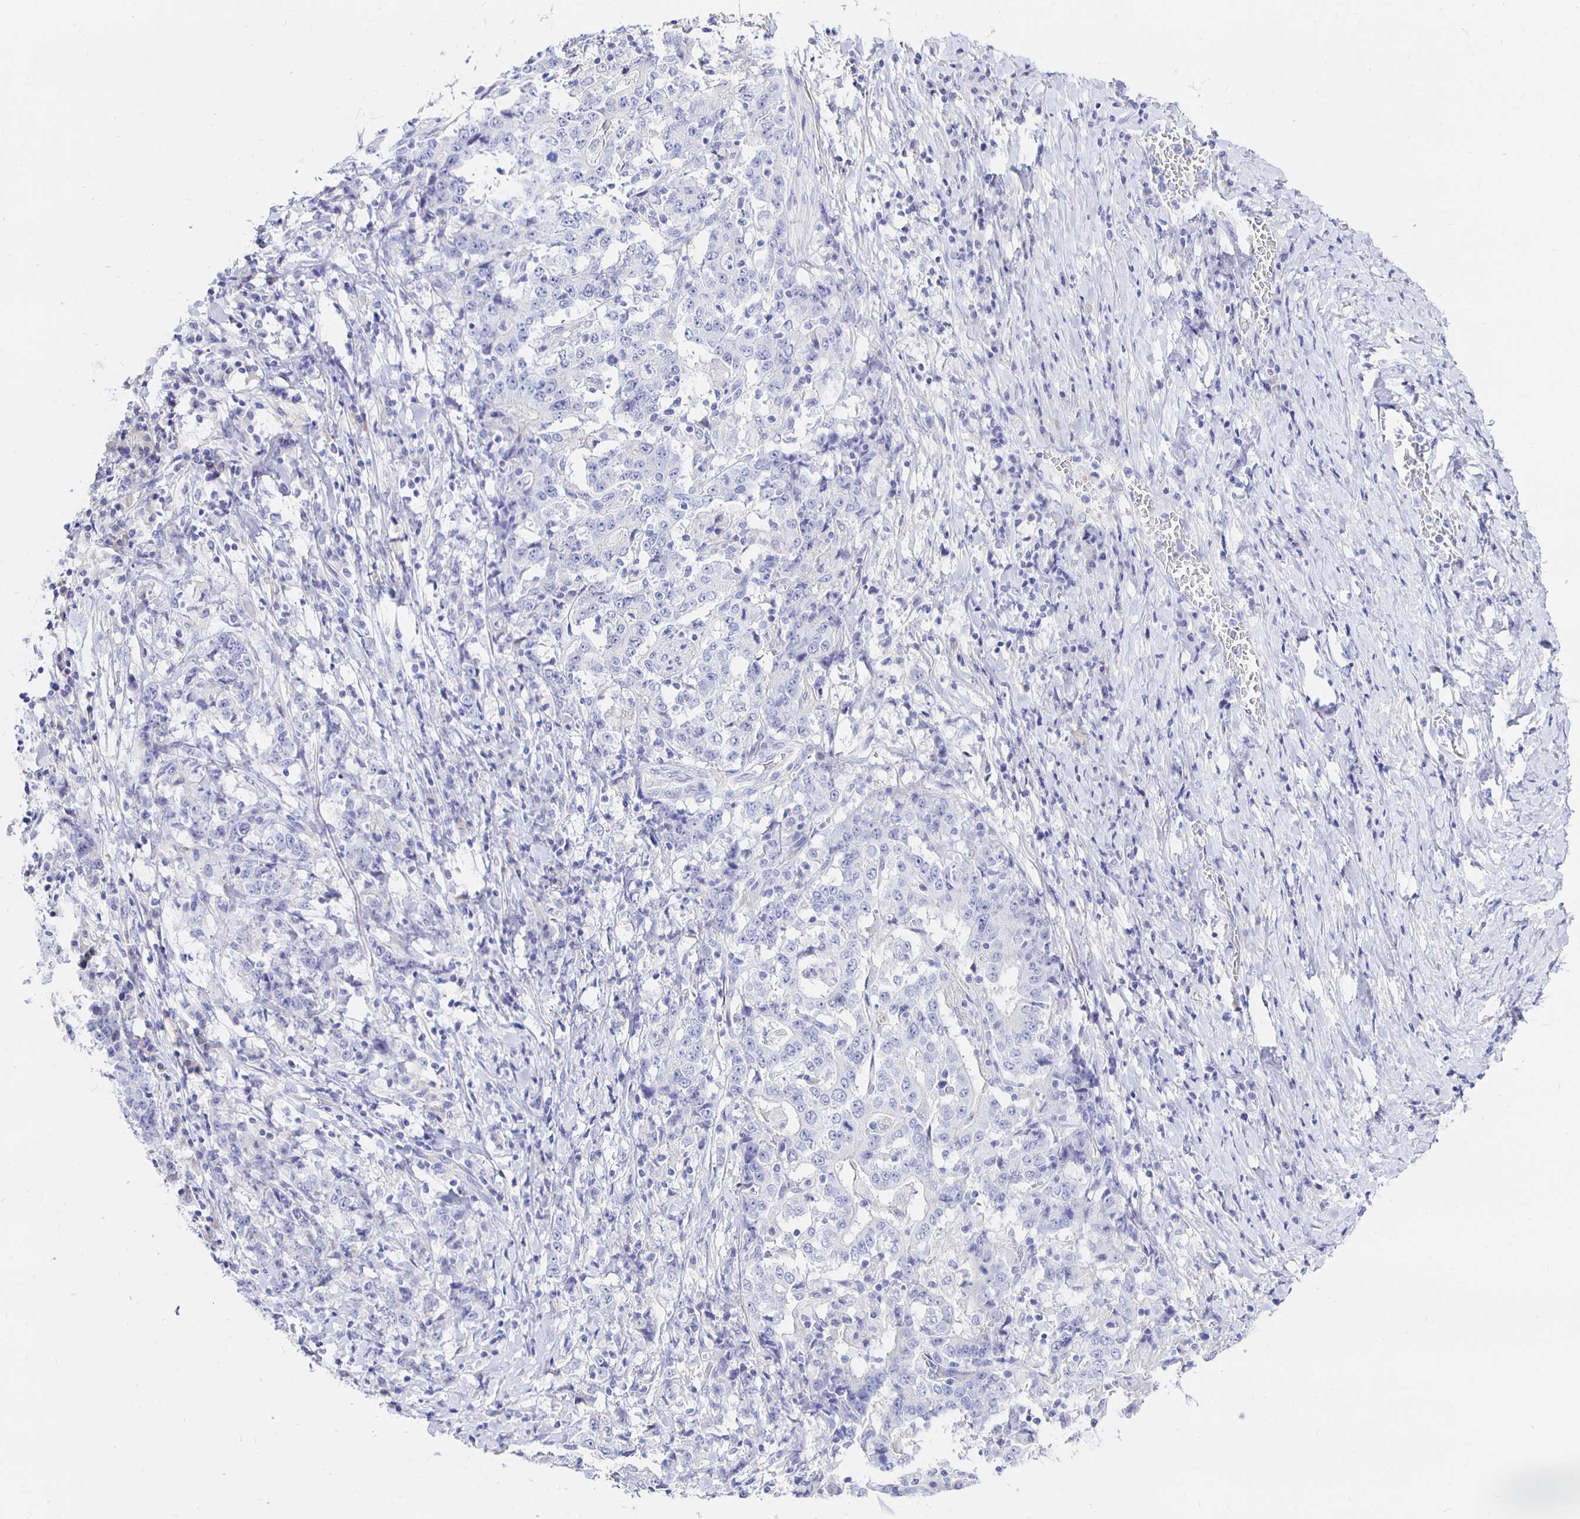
{"staining": {"intensity": "negative", "quantity": "none", "location": "none"}, "tissue": "stomach cancer", "cell_type": "Tumor cells", "image_type": "cancer", "snomed": [{"axis": "morphology", "description": "Normal tissue, NOS"}, {"axis": "morphology", "description": "Adenocarcinoma, NOS"}, {"axis": "topography", "description": "Stomach, upper"}, {"axis": "topography", "description": "Stomach"}], "caption": "Tumor cells are negative for protein expression in human stomach cancer (adenocarcinoma).", "gene": "UMOD", "patient": {"sex": "male", "age": 59}}